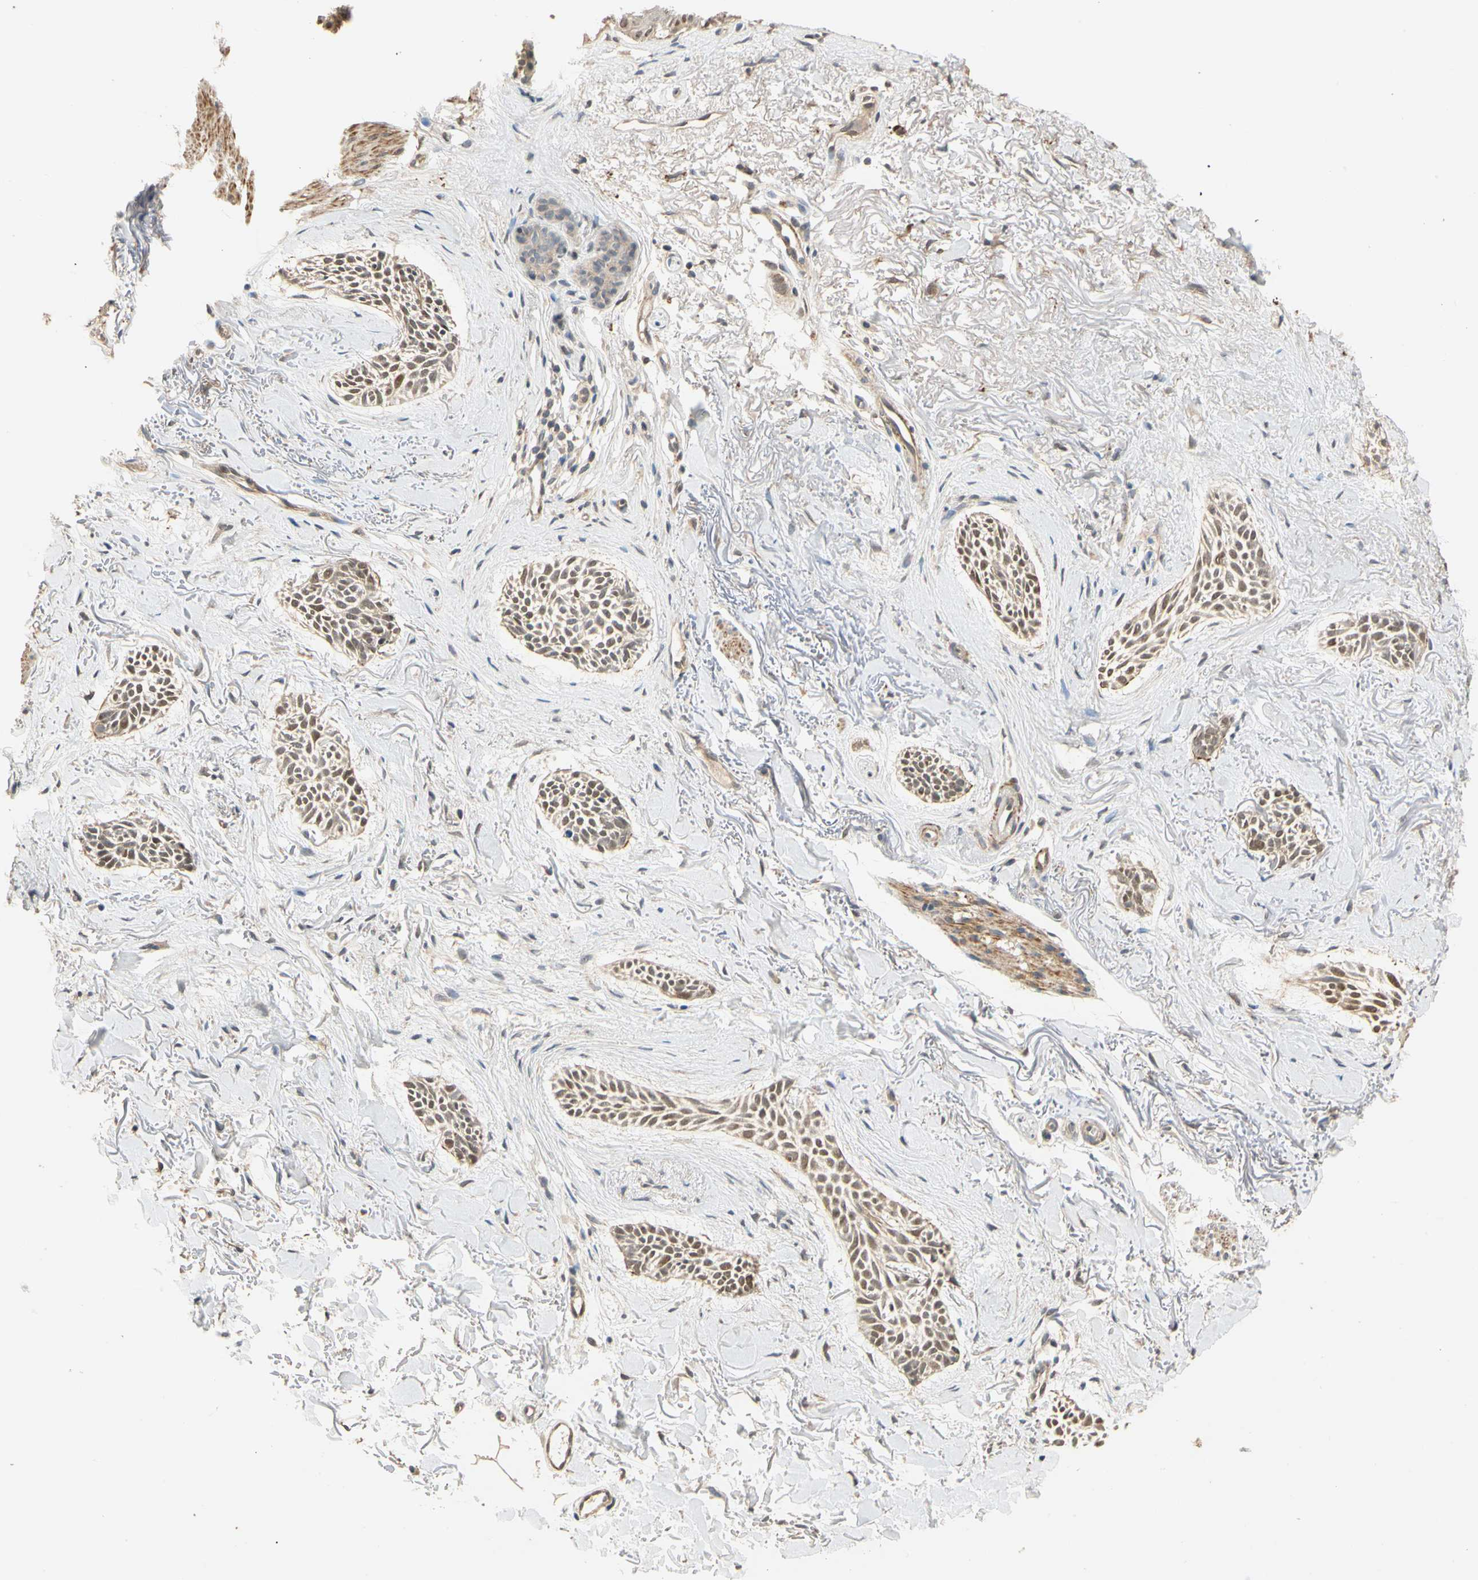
{"staining": {"intensity": "moderate", "quantity": "25%-75%", "location": "nuclear"}, "tissue": "skin cancer", "cell_type": "Tumor cells", "image_type": "cancer", "snomed": [{"axis": "morphology", "description": "Normal tissue, NOS"}, {"axis": "morphology", "description": "Basal cell carcinoma"}, {"axis": "topography", "description": "Skin"}], "caption": "DAB immunohistochemical staining of skin cancer displays moderate nuclear protein staining in approximately 25%-75% of tumor cells. The staining was performed using DAB (3,3'-diaminobenzidine) to visualize the protein expression in brown, while the nuclei were stained in blue with hematoxylin (Magnification: 20x).", "gene": "QSER1", "patient": {"sex": "female", "age": 84}}